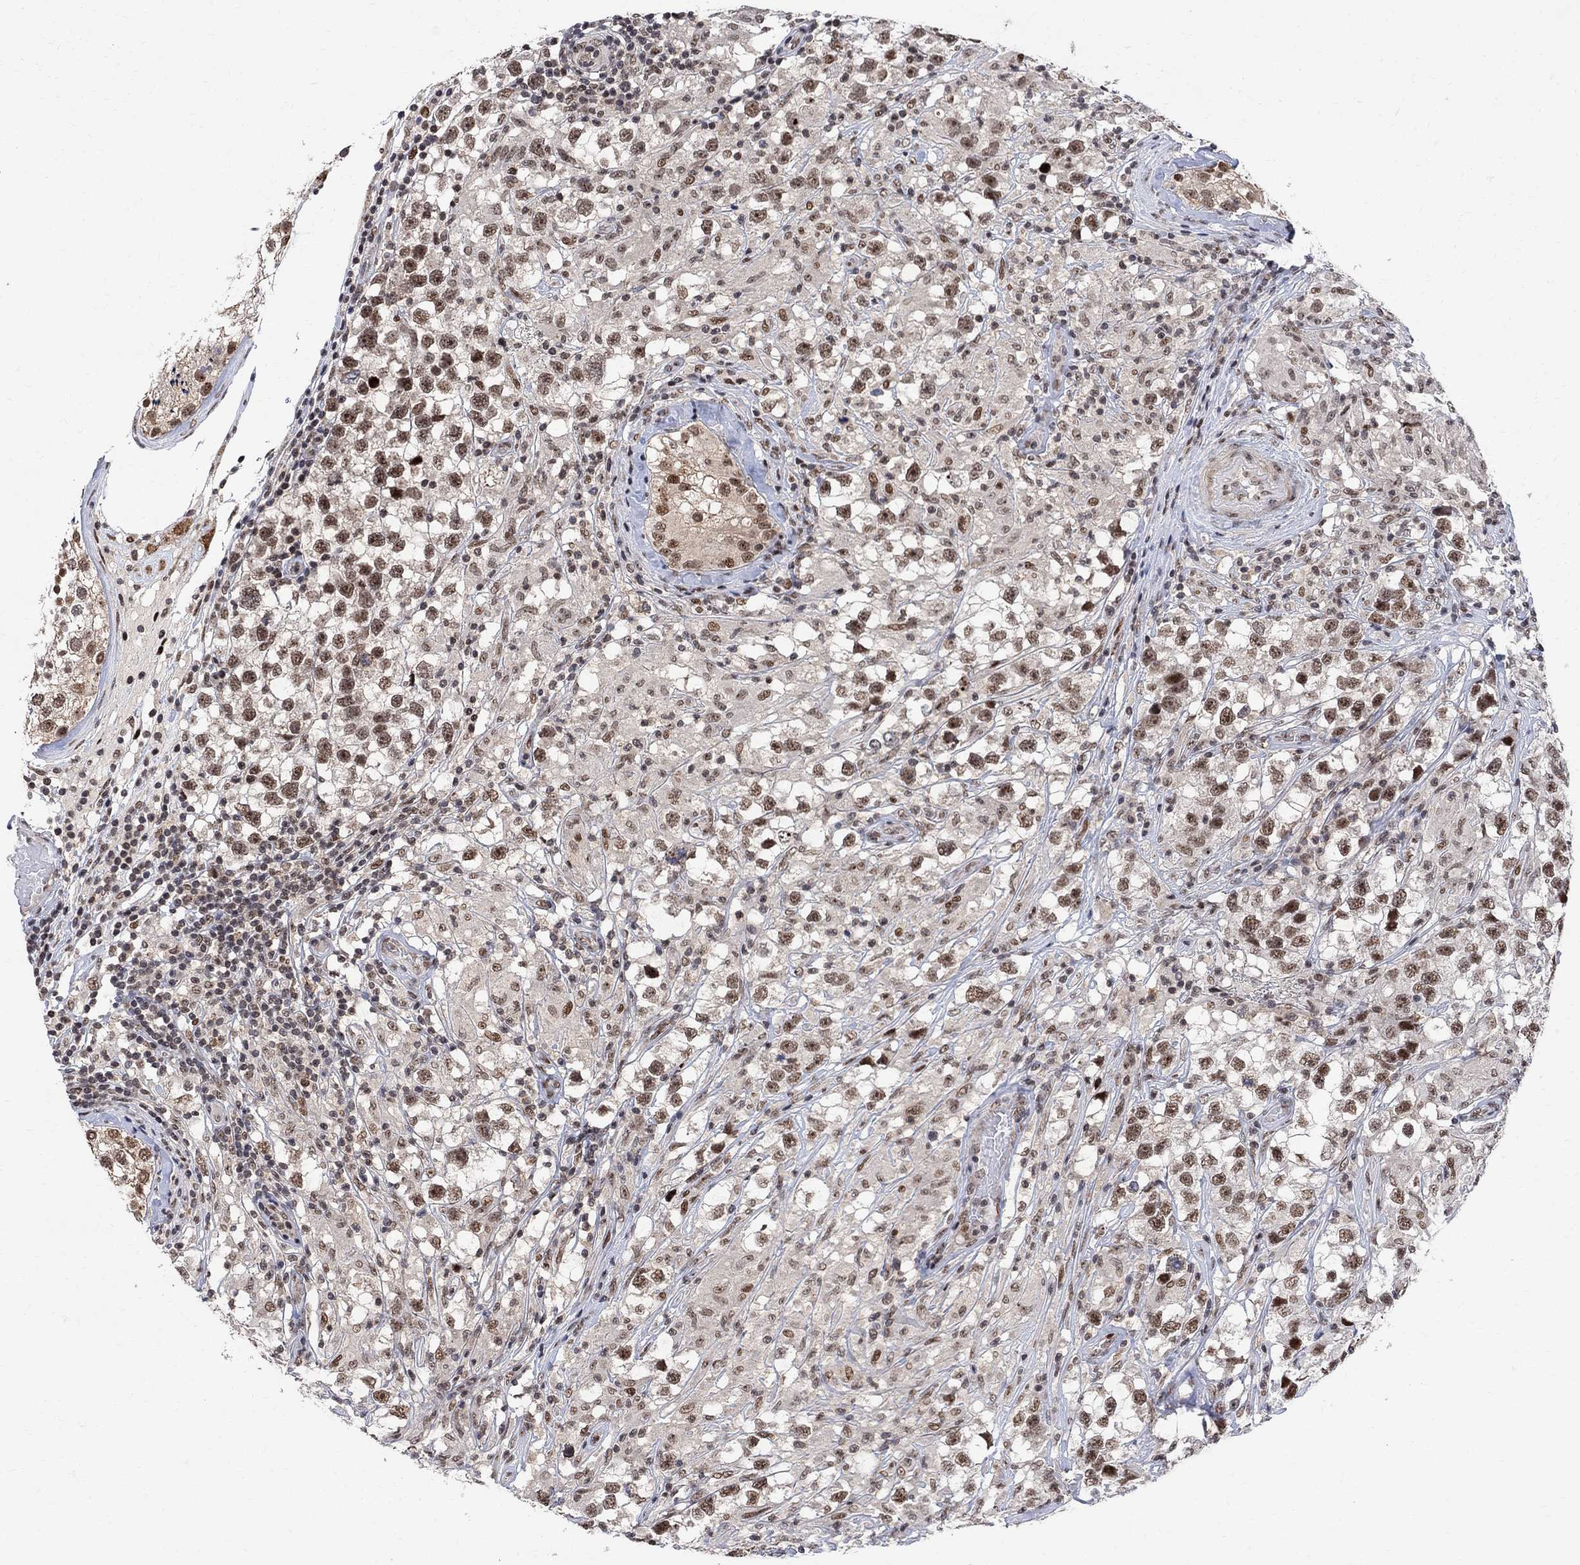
{"staining": {"intensity": "moderate", "quantity": ">75%", "location": "nuclear"}, "tissue": "testis cancer", "cell_type": "Tumor cells", "image_type": "cancer", "snomed": [{"axis": "morphology", "description": "Seminoma, NOS"}, {"axis": "topography", "description": "Testis"}], "caption": "Immunohistochemistry (IHC) (DAB (3,3'-diaminobenzidine)) staining of human testis seminoma shows moderate nuclear protein positivity in approximately >75% of tumor cells.", "gene": "E4F1", "patient": {"sex": "male", "age": 46}}